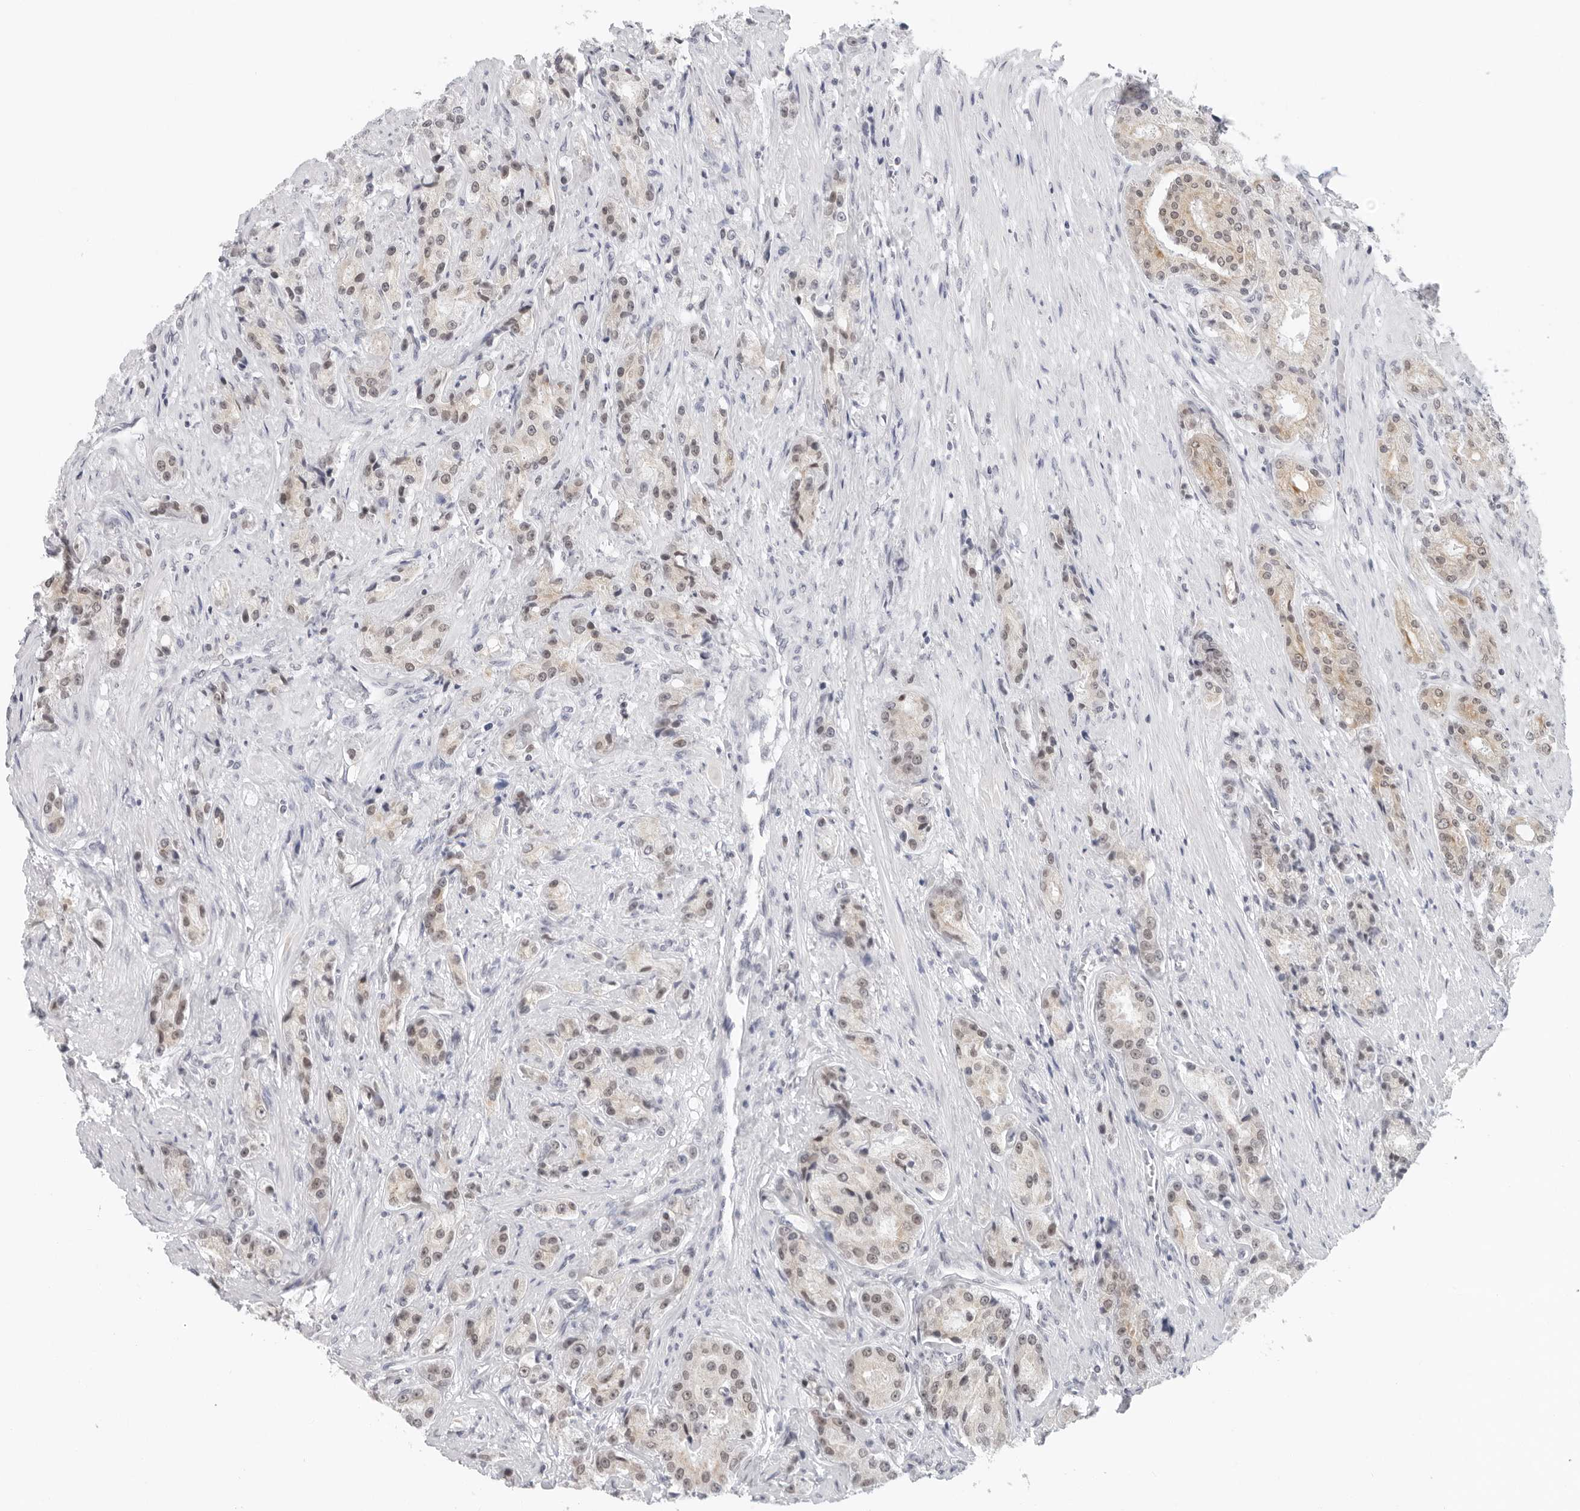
{"staining": {"intensity": "weak", "quantity": ">75%", "location": "cytoplasmic/membranous,nuclear"}, "tissue": "prostate cancer", "cell_type": "Tumor cells", "image_type": "cancer", "snomed": [{"axis": "morphology", "description": "Adenocarcinoma, High grade"}, {"axis": "topography", "description": "Prostate"}], "caption": "This photomicrograph demonstrates IHC staining of human prostate cancer, with low weak cytoplasmic/membranous and nuclear staining in approximately >75% of tumor cells.", "gene": "FLG2", "patient": {"sex": "male", "age": 60}}